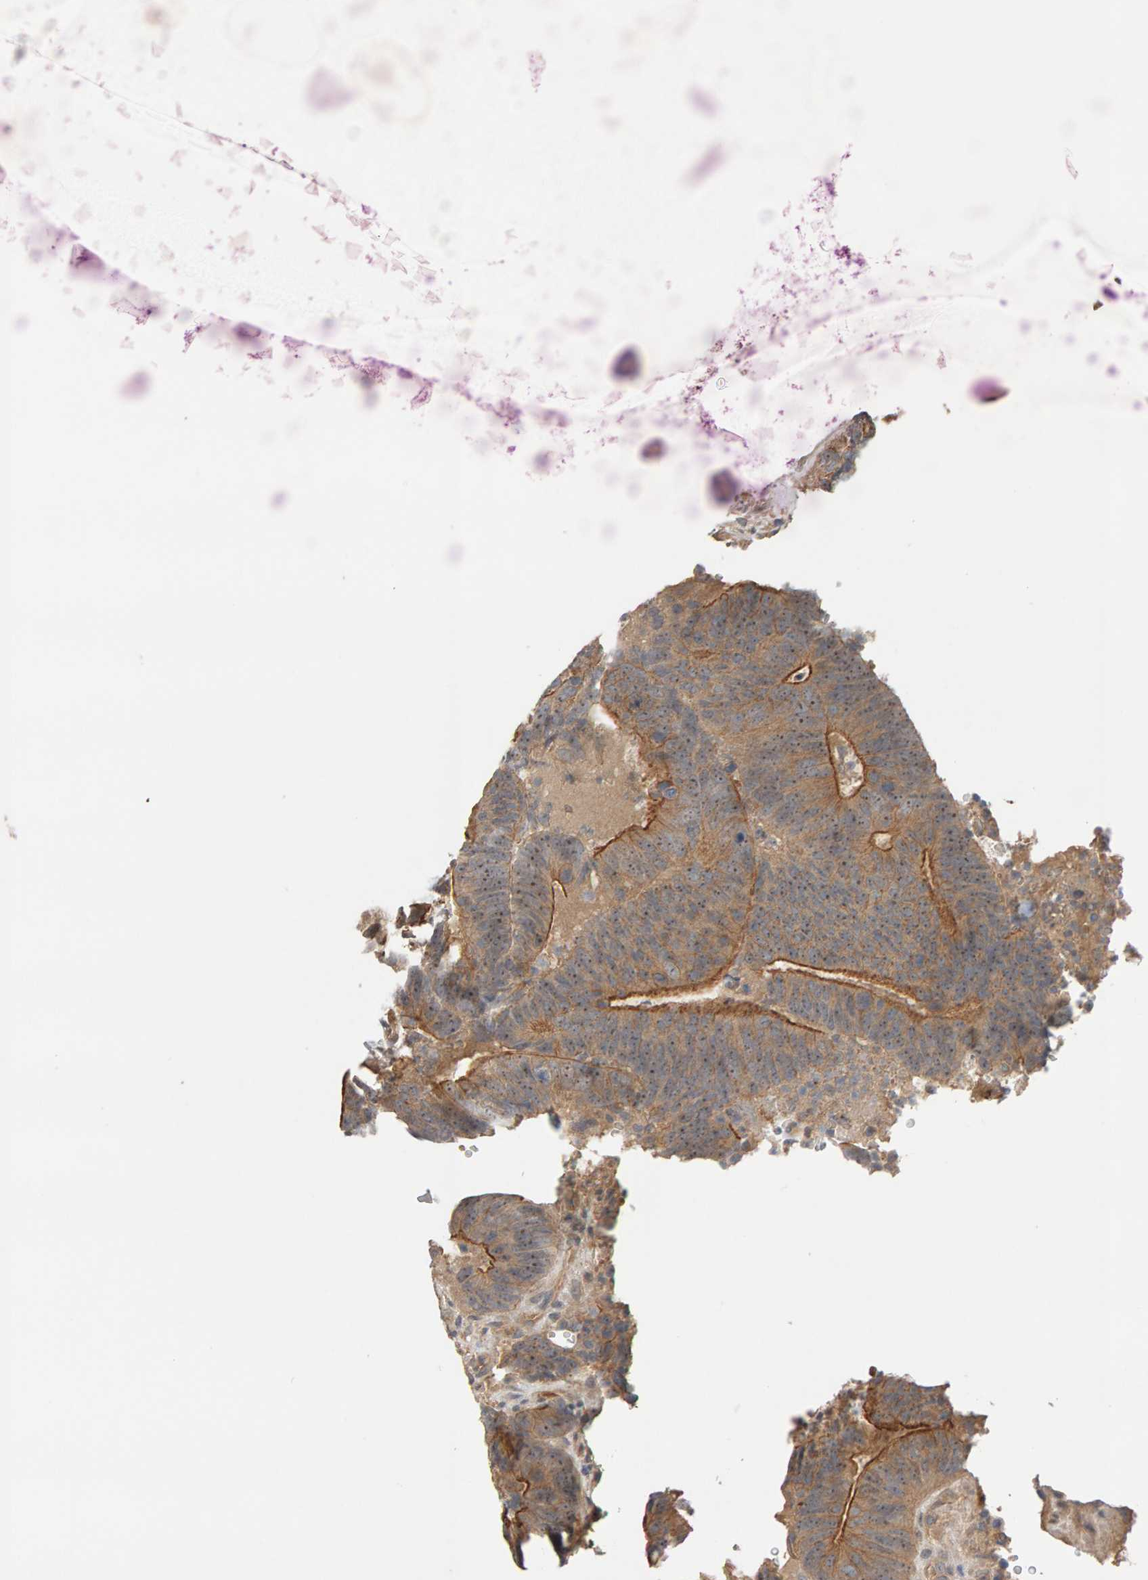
{"staining": {"intensity": "weak", "quantity": ">75%", "location": "cytoplasmic/membranous,nuclear"}, "tissue": "colorectal cancer", "cell_type": "Tumor cells", "image_type": "cancer", "snomed": [{"axis": "morphology", "description": "Adenocarcinoma, NOS"}, {"axis": "topography", "description": "Colon"}], "caption": "A brown stain shows weak cytoplasmic/membranous and nuclear positivity of a protein in human adenocarcinoma (colorectal) tumor cells.", "gene": "PPP1R16A", "patient": {"sex": "male", "age": 56}}